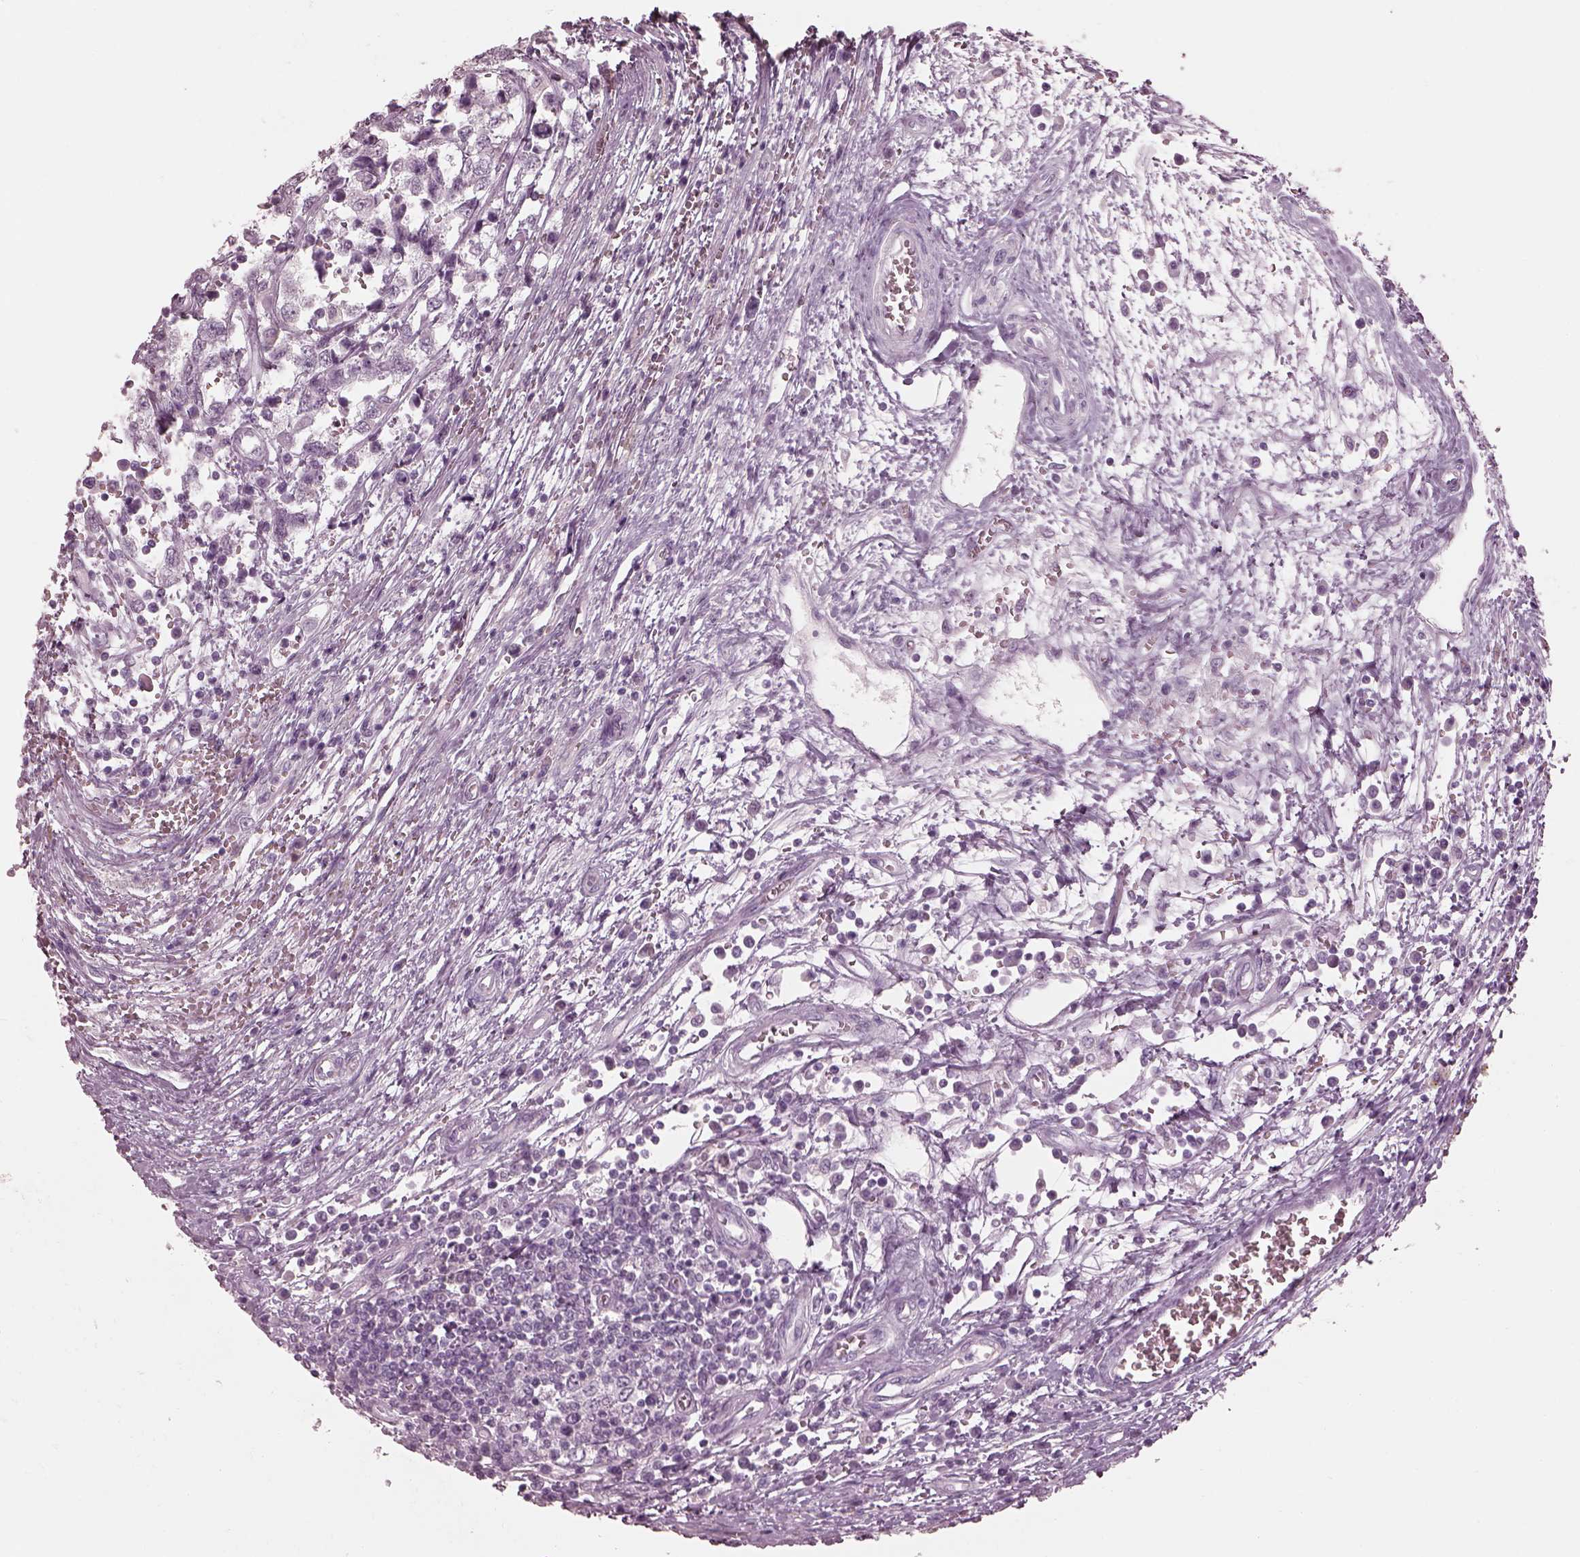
{"staining": {"intensity": "negative", "quantity": "none", "location": "none"}, "tissue": "testis cancer", "cell_type": "Tumor cells", "image_type": "cancer", "snomed": [{"axis": "morphology", "description": "Normal tissue, NOS"}, {"axis": "morphology", "description": "Seminoma, NOS"}, {"axis": "topography", "description": "Testis"}, {"axis": "topography", "description": "Epididymis"}], "caption": "Tumor cells are negative for protein expression in human testis cancer (seminoma).", "gene": "C2orf81", "patient": {"sex": "male", "age": 34}}